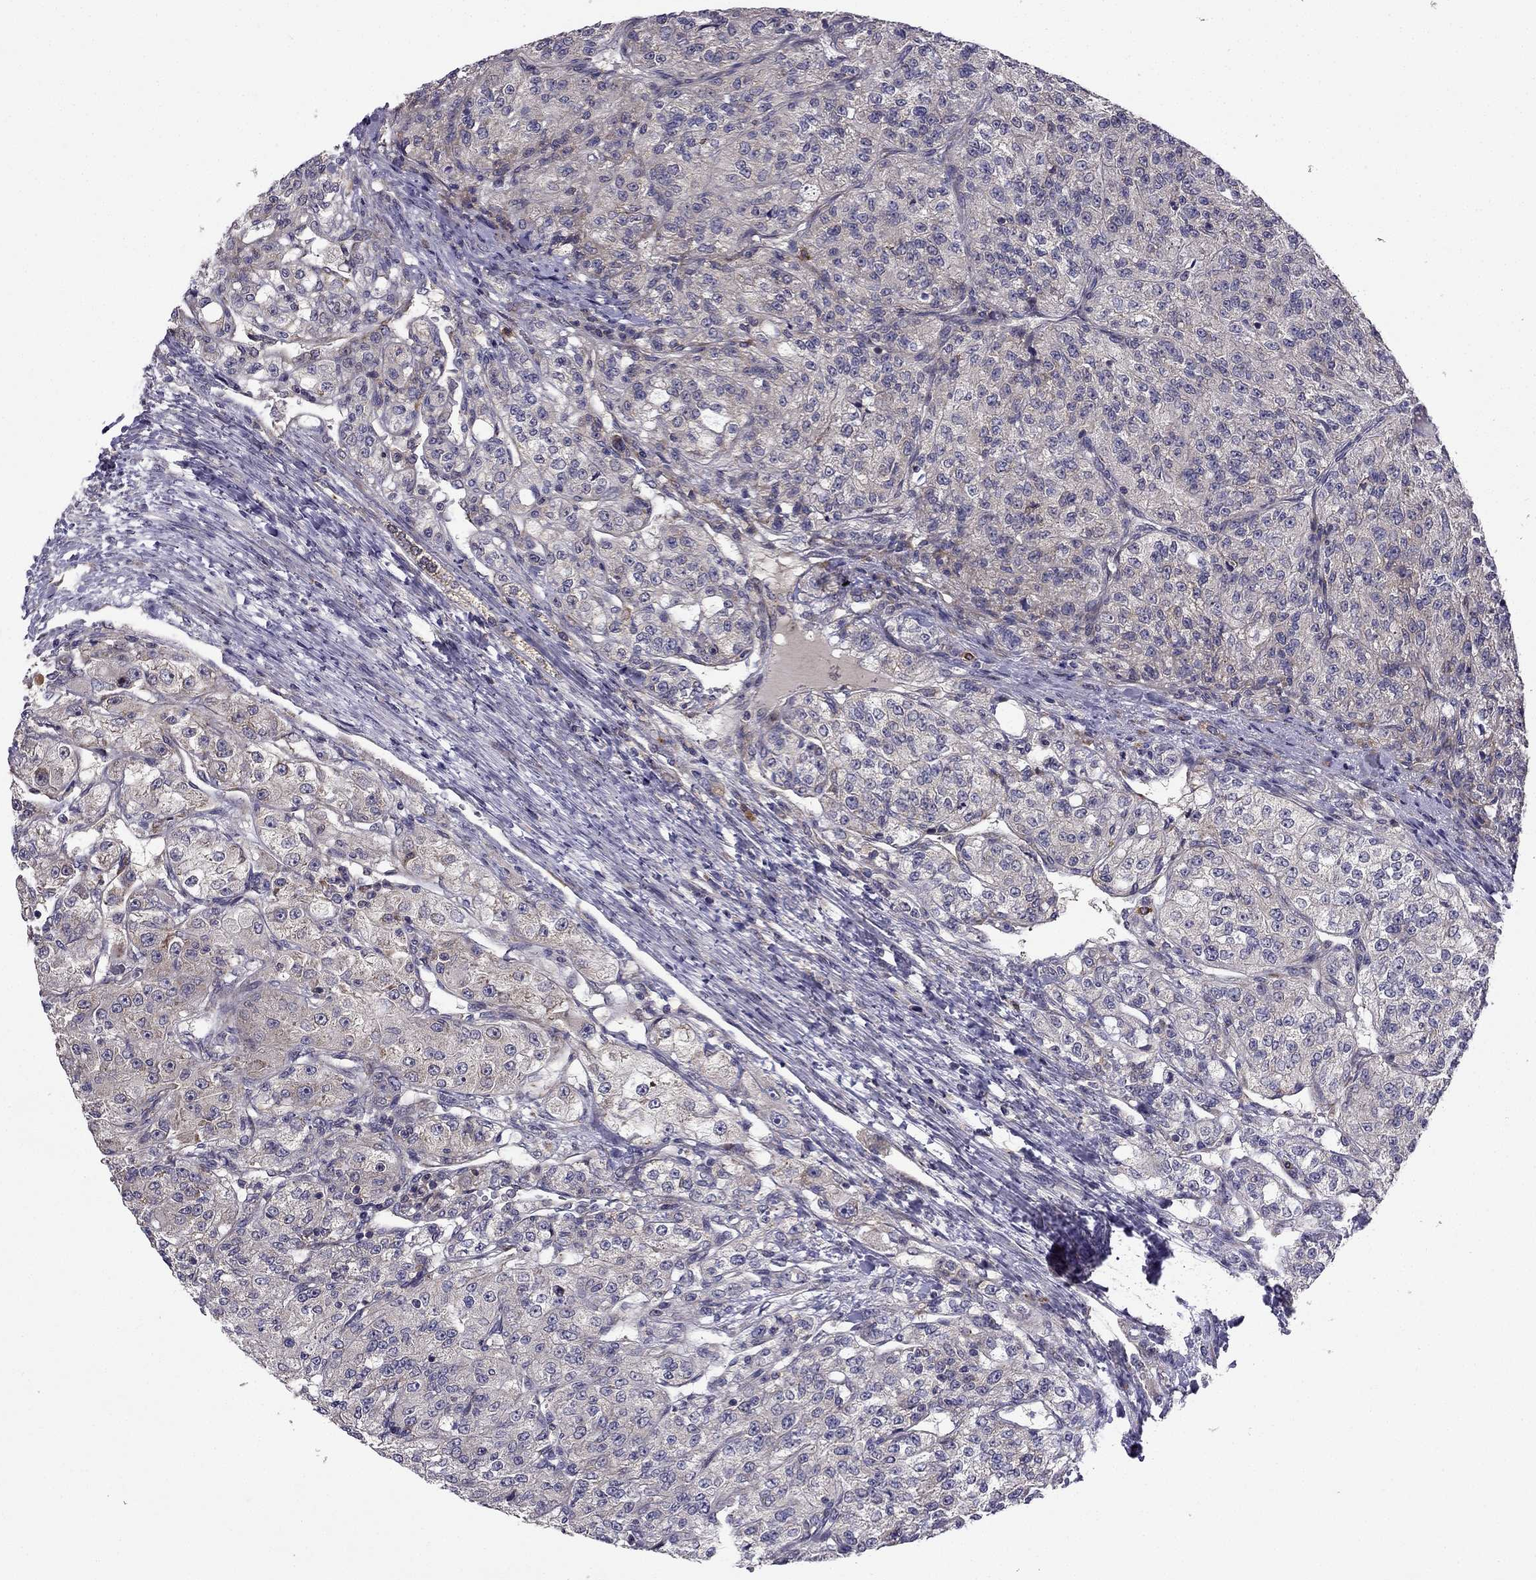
{"staining": {"intensity": "weak", "quantity": "<25%", "location": "cytoplasmic/membranous"}, "tissue": "renal cancer", "cell_type": "Tumor cells", "image_type": "cancer", "snomed": [{"axis": "morphology", "description": "Adenocarcinoma, NOS"}, {"axis": "topography", "description": "Kidney"}], "caption": "Photomicrograph shows no protein staining in tumor cells of adenocarcinoma (renal) tissue.", "gene": "STXBP5", "patient": {"sex": "female", "age": 63}}